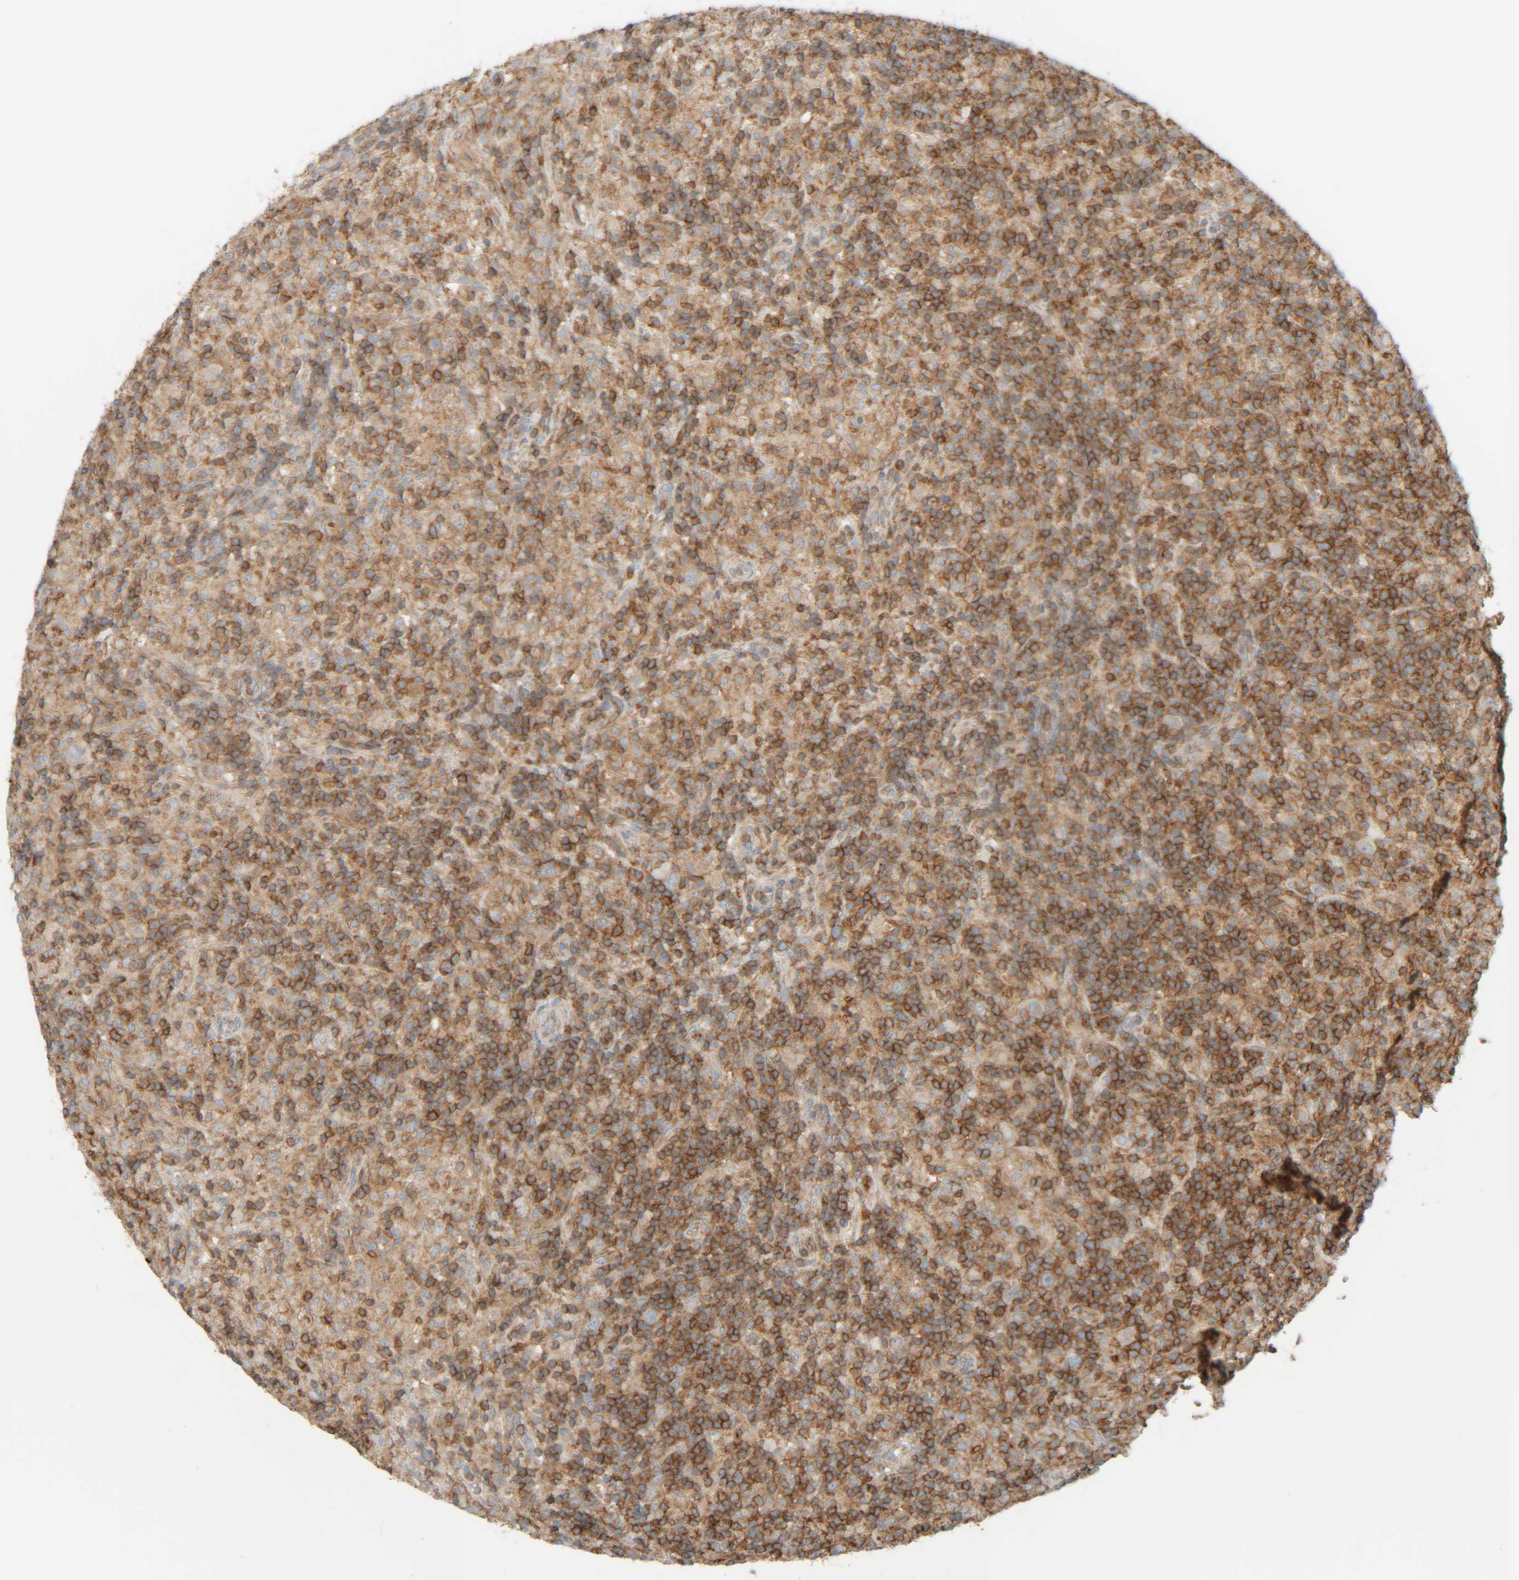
{"staining": {"intensity": "negative", "quantity": "none", "location": "none"}, "tissue": "lymphoma", "cell_type": "Tumor cells", "image_type": "cancer", "snomed": [{"axis": "morphology", "description": "Hodgkin's disease, NOS"}, {"axis": "topography", "description": "Lymph node"}], "caption": "A high-resolution histopathology image shows immunohistochemistry (IHC) staining of lymphoma, which shows no significant staining in tumor cells. (Stains: DAB immunohistochemistry (IHC) with hematoxylin counter stain, Microscopy: brightfield microscopy at high magnification).", "gene": "CCDC57", "patient": {"sex": "male", "age": 70}}